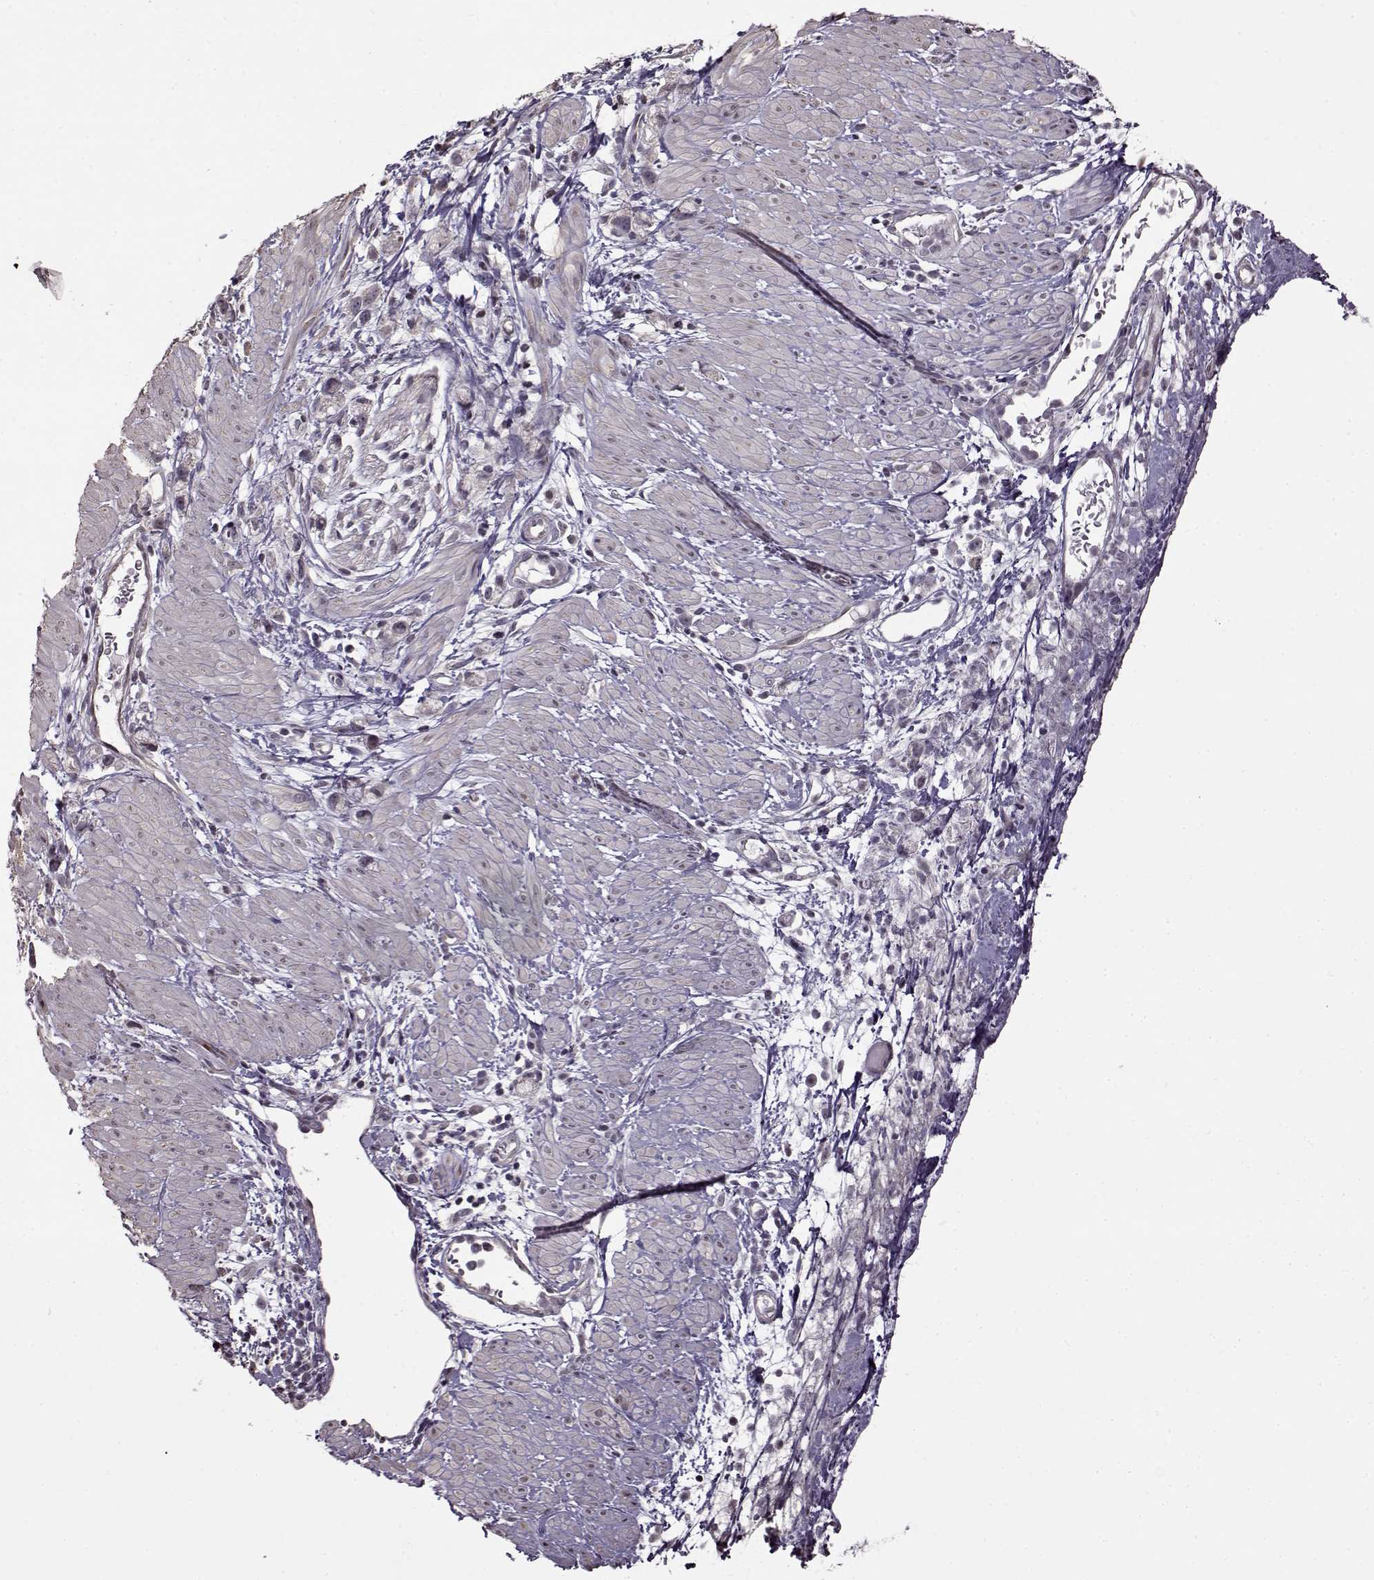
{"staining": {"intensity": "negative", "quantity": "none", "location": "none"}, "tissue": "stomach cancer", "cell_type": "Tumor cells", "image_type": "cancer", "snomed": [{"axis": "morphology", "description": "Adenocarcinoma, NOS"}, {"axis": "topography", "description": "Stomach"}], "caption": "The photomicrograph exhibits no significant positivity in tumor cells of adenocarcinoma (stomach).", "gene": "FSHB", "patient": {"sex": "female", "age": 59}}